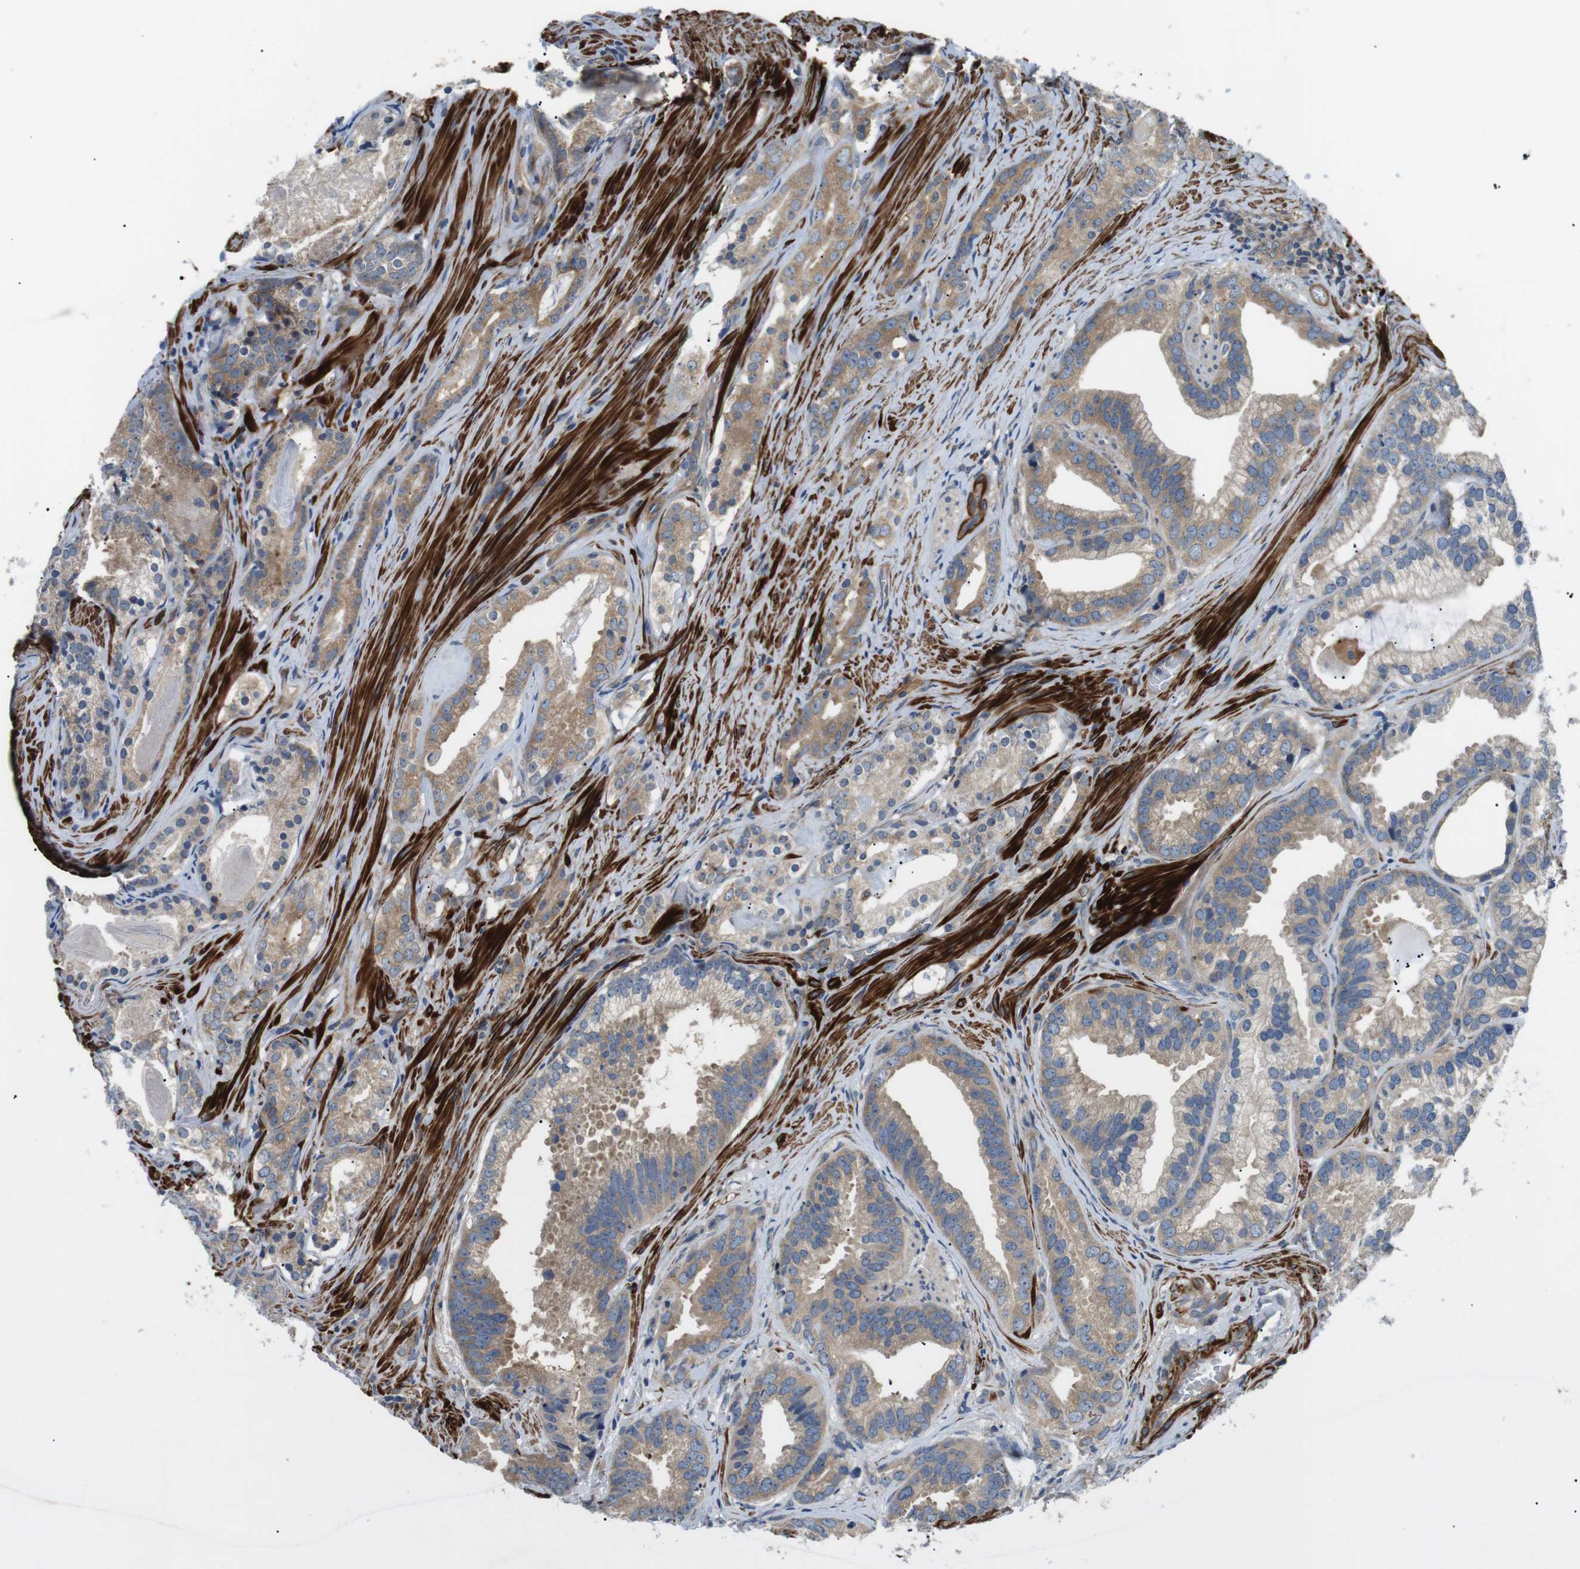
{"staining": {"intensity": "weak", "quantity": "25%-75%", "location": "cytoplasmic/membranous"}, "tissue": "prostate cancer", "cell_type": "Tumor cells", "image_type": "cancer", "snomed": [{"axis": "morphology", "description": "Adenocarcinoma, Low grade"}, {"axis": "topography", "description": "Prostate"}], "caption": "Immunohistochemical staining of human prostate cancer (low-grade adenocarcinoma) exhibits weak cytoplasmic/membranous protein expression in approximately 25%-75% of tumor cells.", "gene": "DIPK1A", "patient": {"sex": "male", "age": 59}}